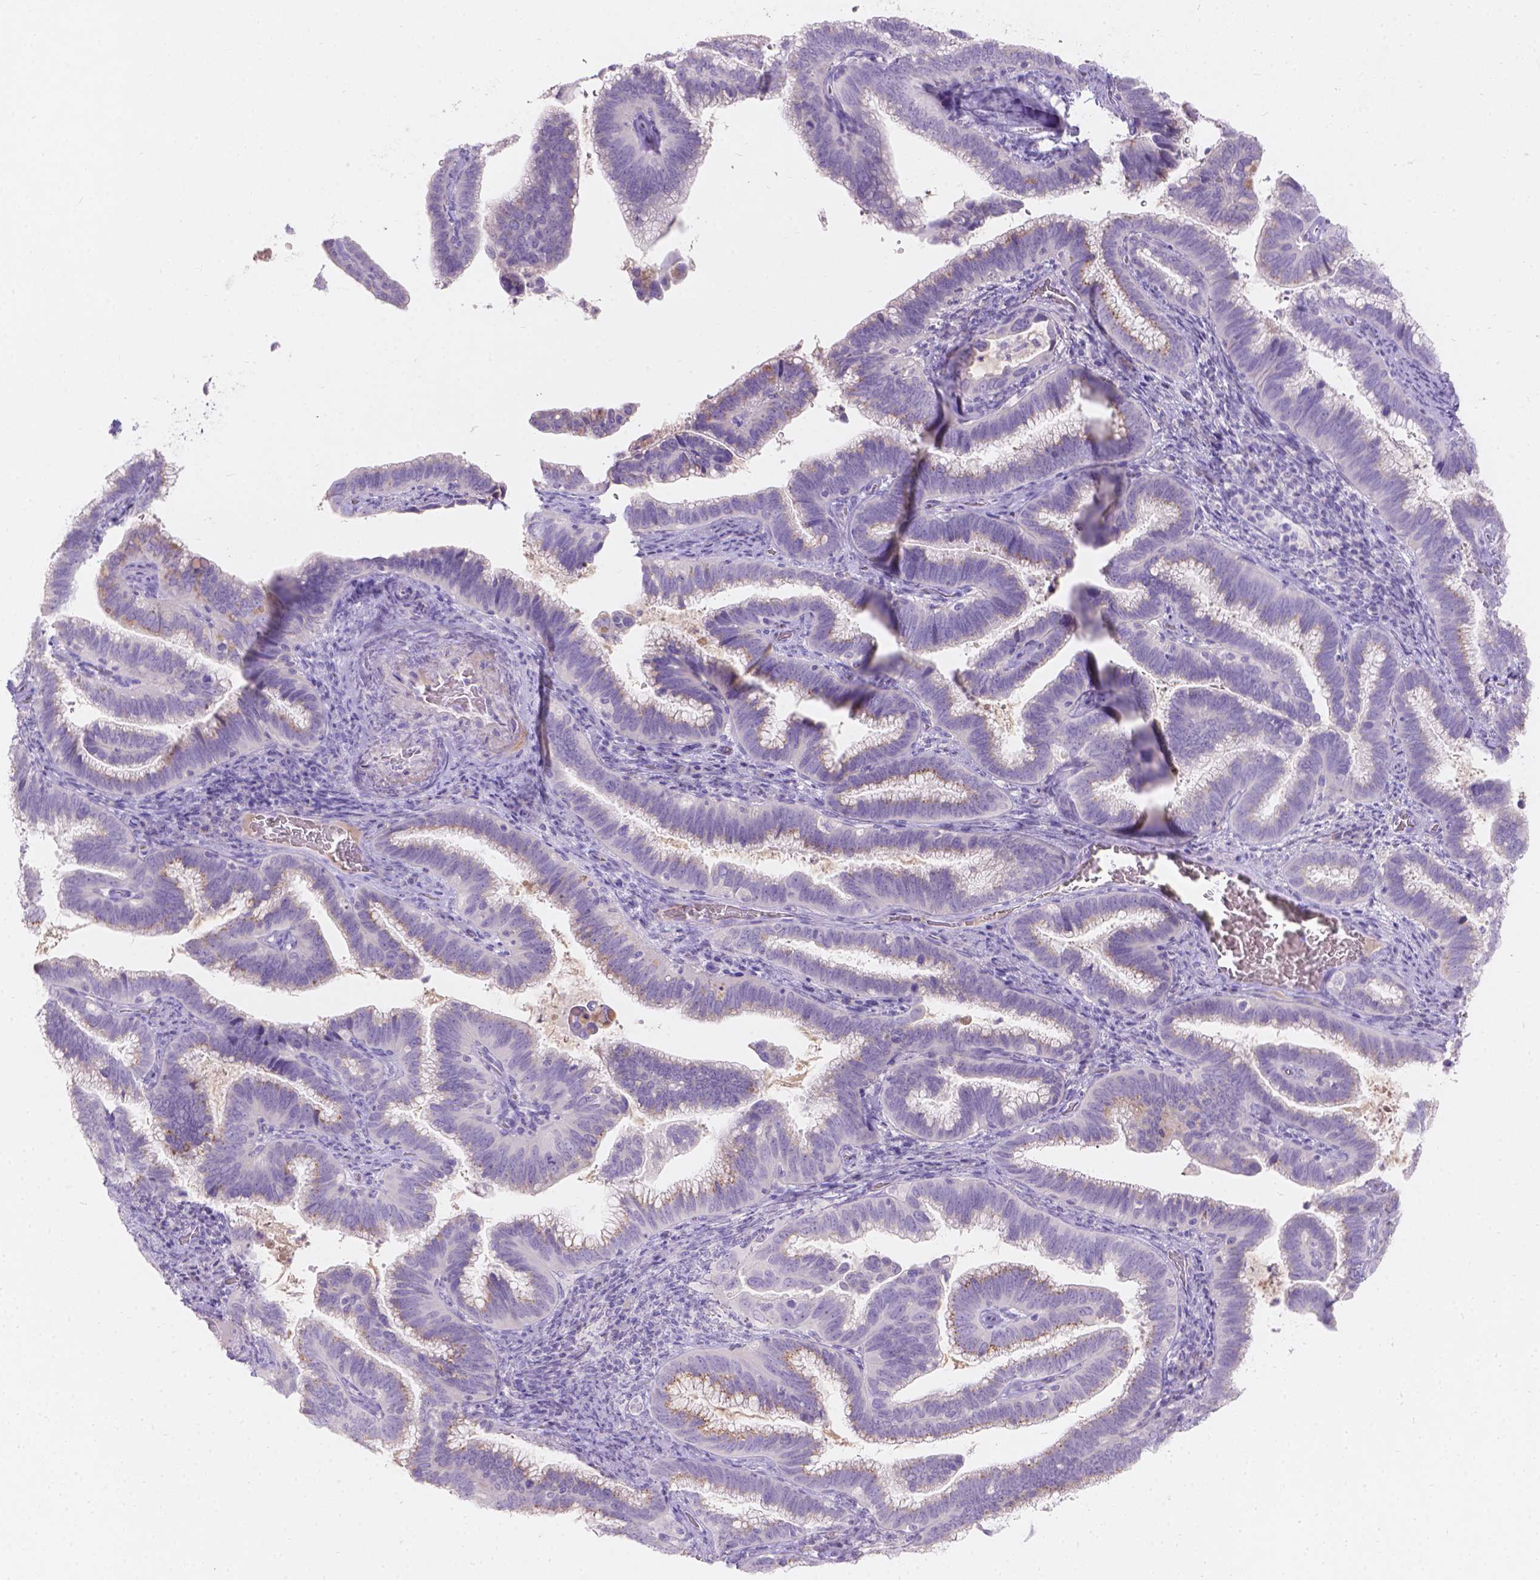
{"staining": {"intensity": "negative", "quantity": "none", "location": "none"}, "tissue": "cervical cancer", "cell_type": "Tumor cells", "image_type": "cancer", "snomed": [{"axis": "morphology", "description": "Adenocarcinoma, NOS"}, {"axis": "topography", "description": "Cervix"}], "caption": "The image exhibits no staining of tumor cells in cervical cancer.", "gene": "GAL3ST2", "patient": {"sex": "female", "age": 61}}